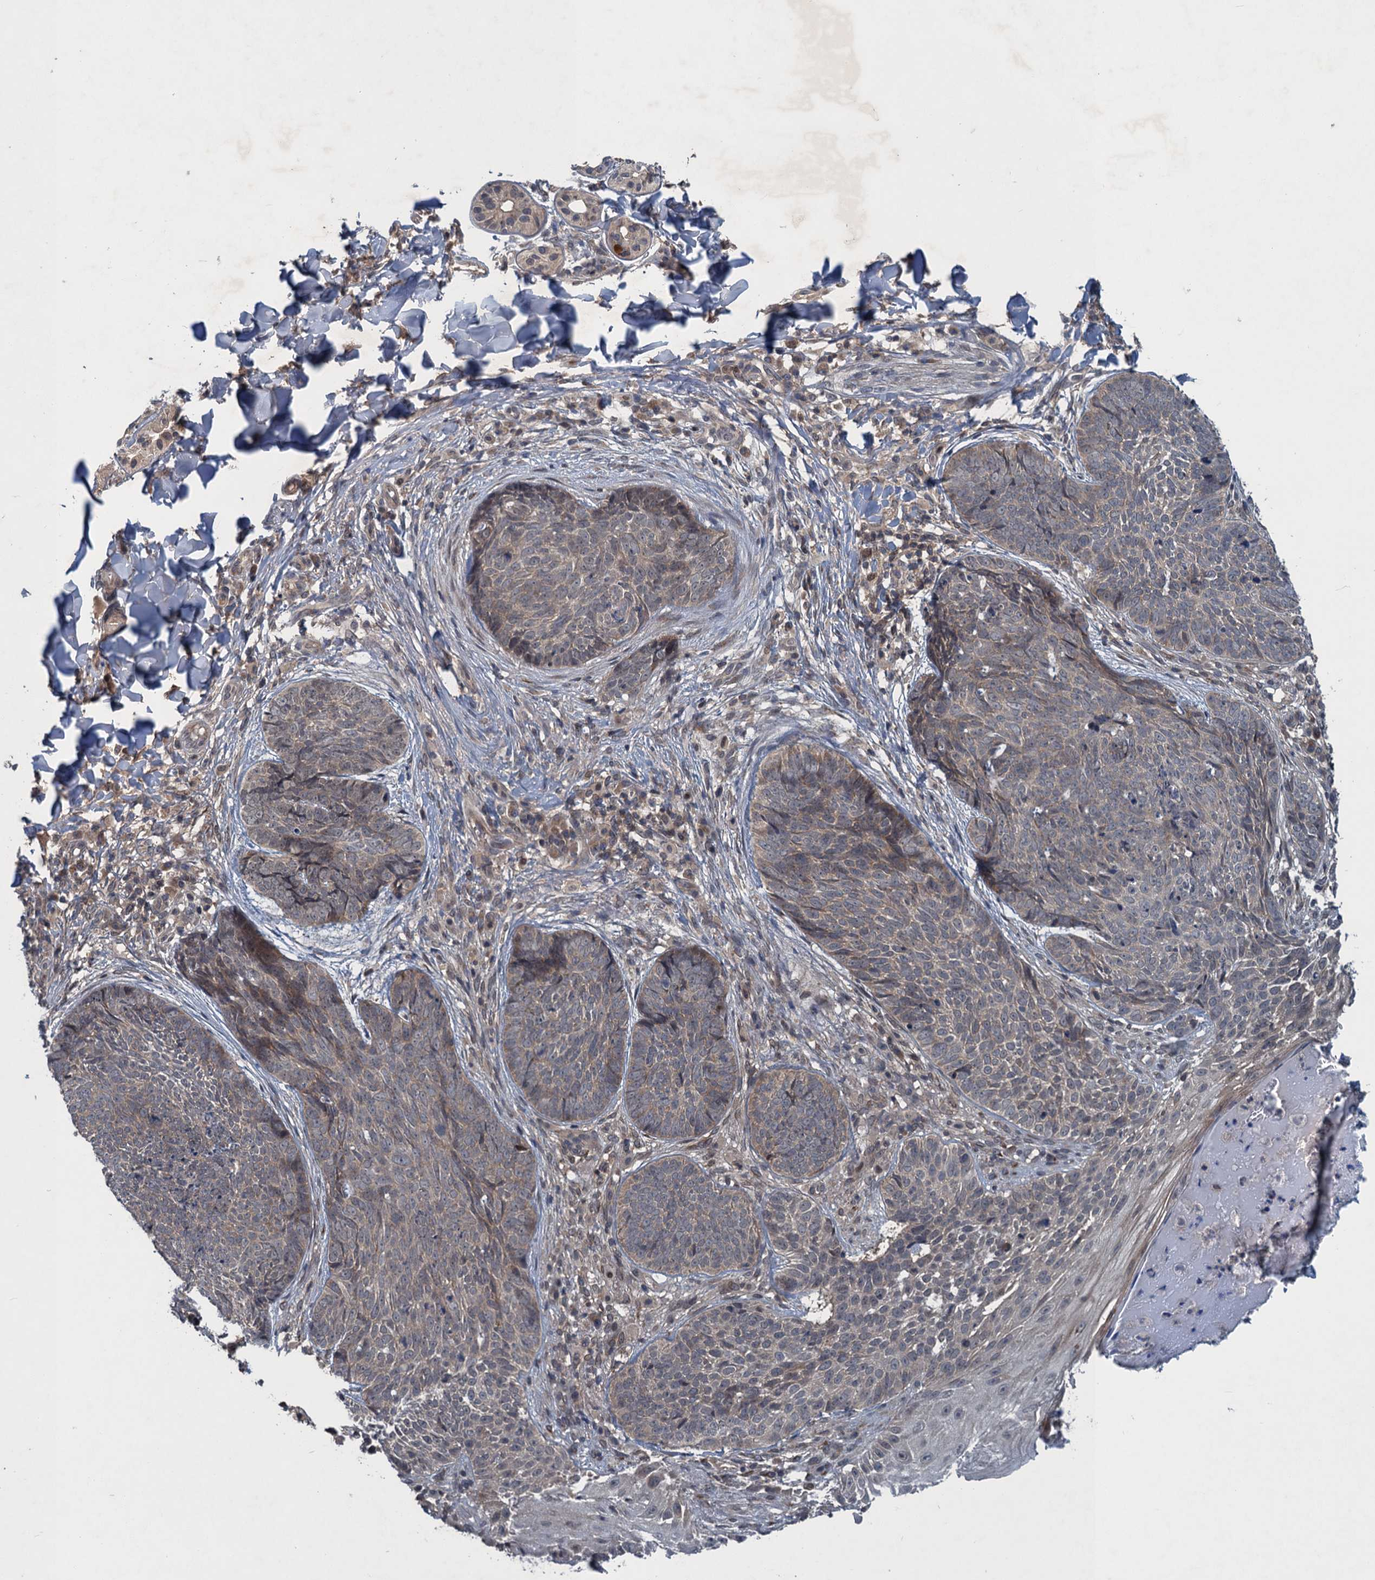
{"staining": {"intensity": "weak", "quantity": ">75%", "location": "cytoplasmic/membranous"}, "tissue": "skin cancer", "cell_type": "Tumor cells", "image_type": "cancer", "snomed": [{"axis": "morphology", "description": "Basal cell carcinoma"}, {"axis": "topography", "description": "Skin"}], "caption": "Protein expression analysis of skin cancer displays weak cytoplasmic/membranous staining in about >75% of tumor cells.", "gene": "RNF165", "patient": {"sex": "female", "age": 61}}